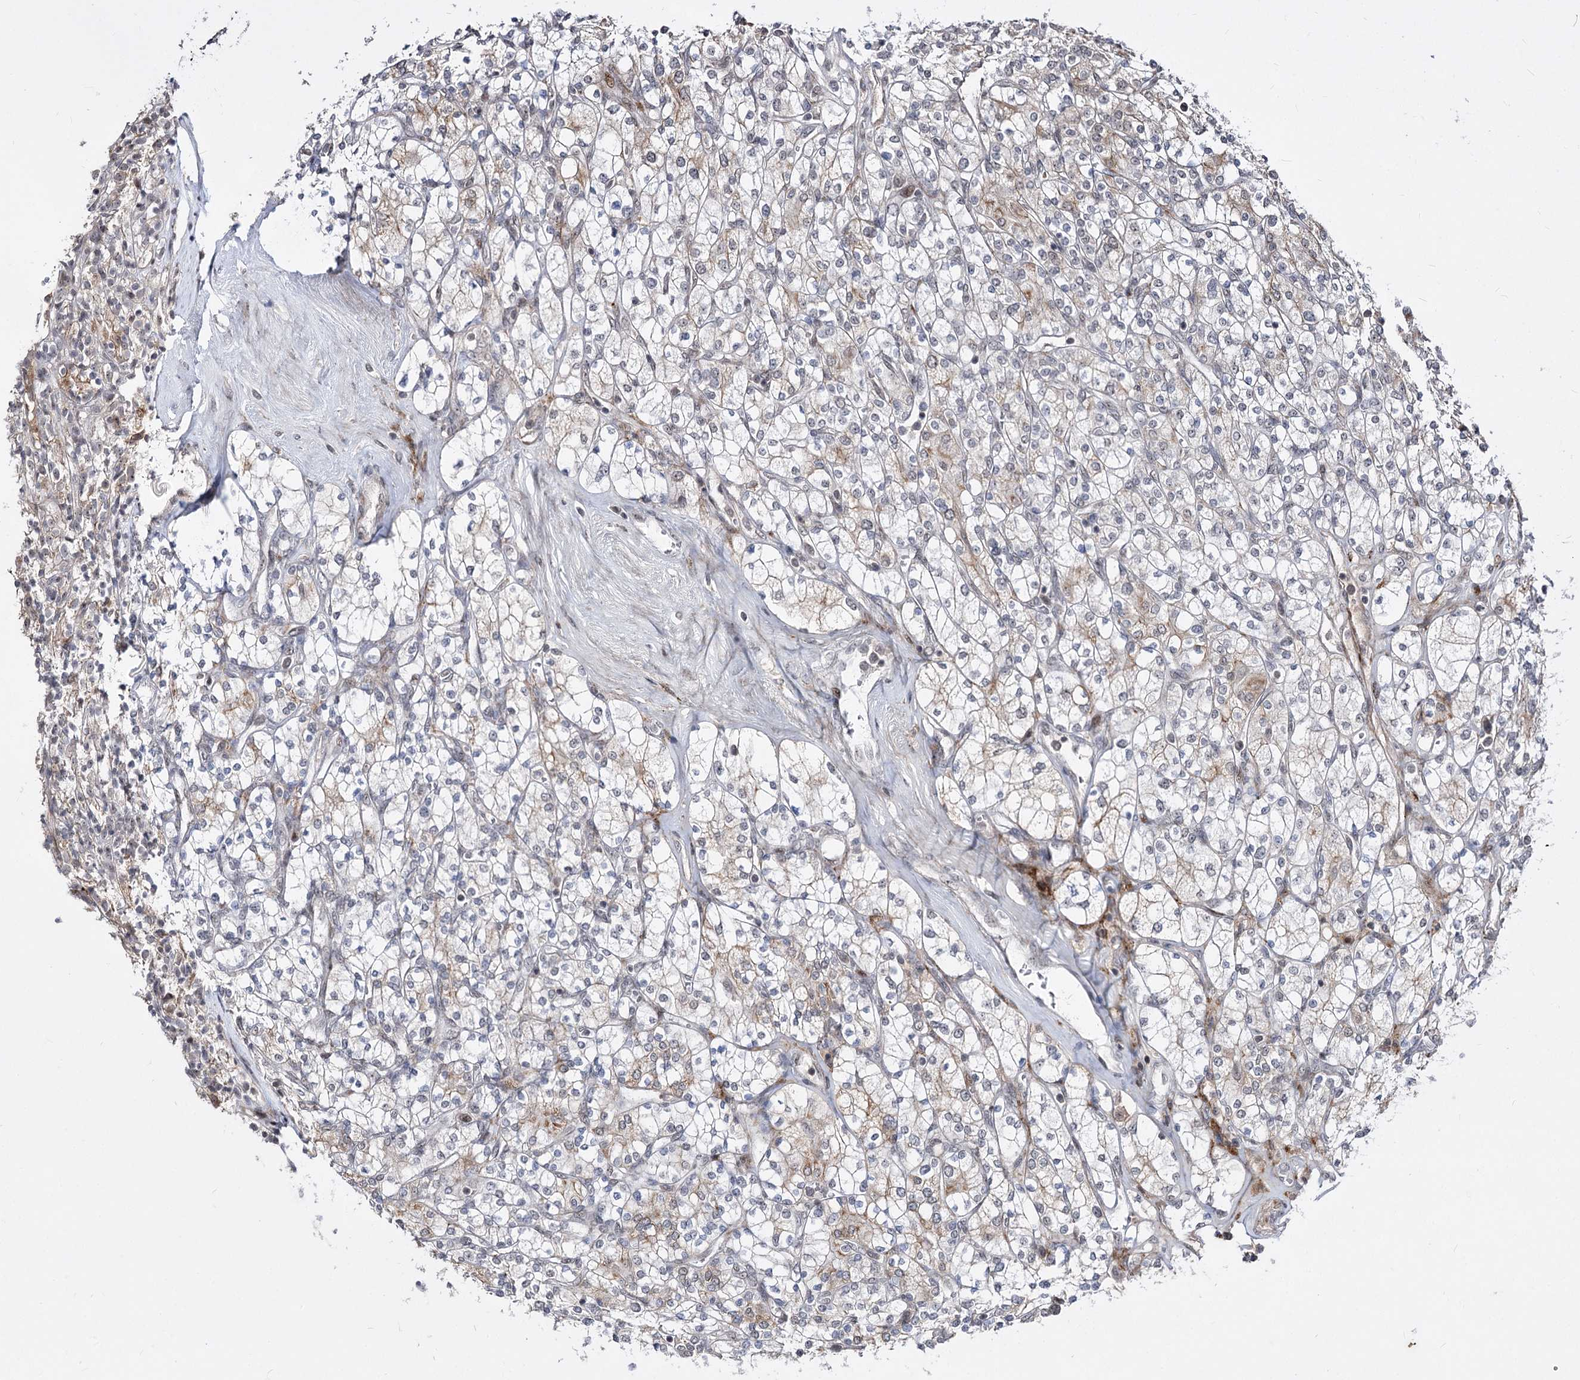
{"staining": {"intensity": "weak", "quantity": "<25%", "location": "cytoplasmic/membranous"}, "tissue": "renal cancer", "cell_type": "Tumor cells", "image_type": "cancer", "snomed": [{"axis": "morphology", "description": "Adenocarcinoma, NOS"}, {"axis": "topography", "description": "Kidney"}], "caption": "The photomicrograph displays no significant expression in tumor cells of renal cancer.", "gene": "STOX1", "patient": {"sex": "male", "age": 77}}